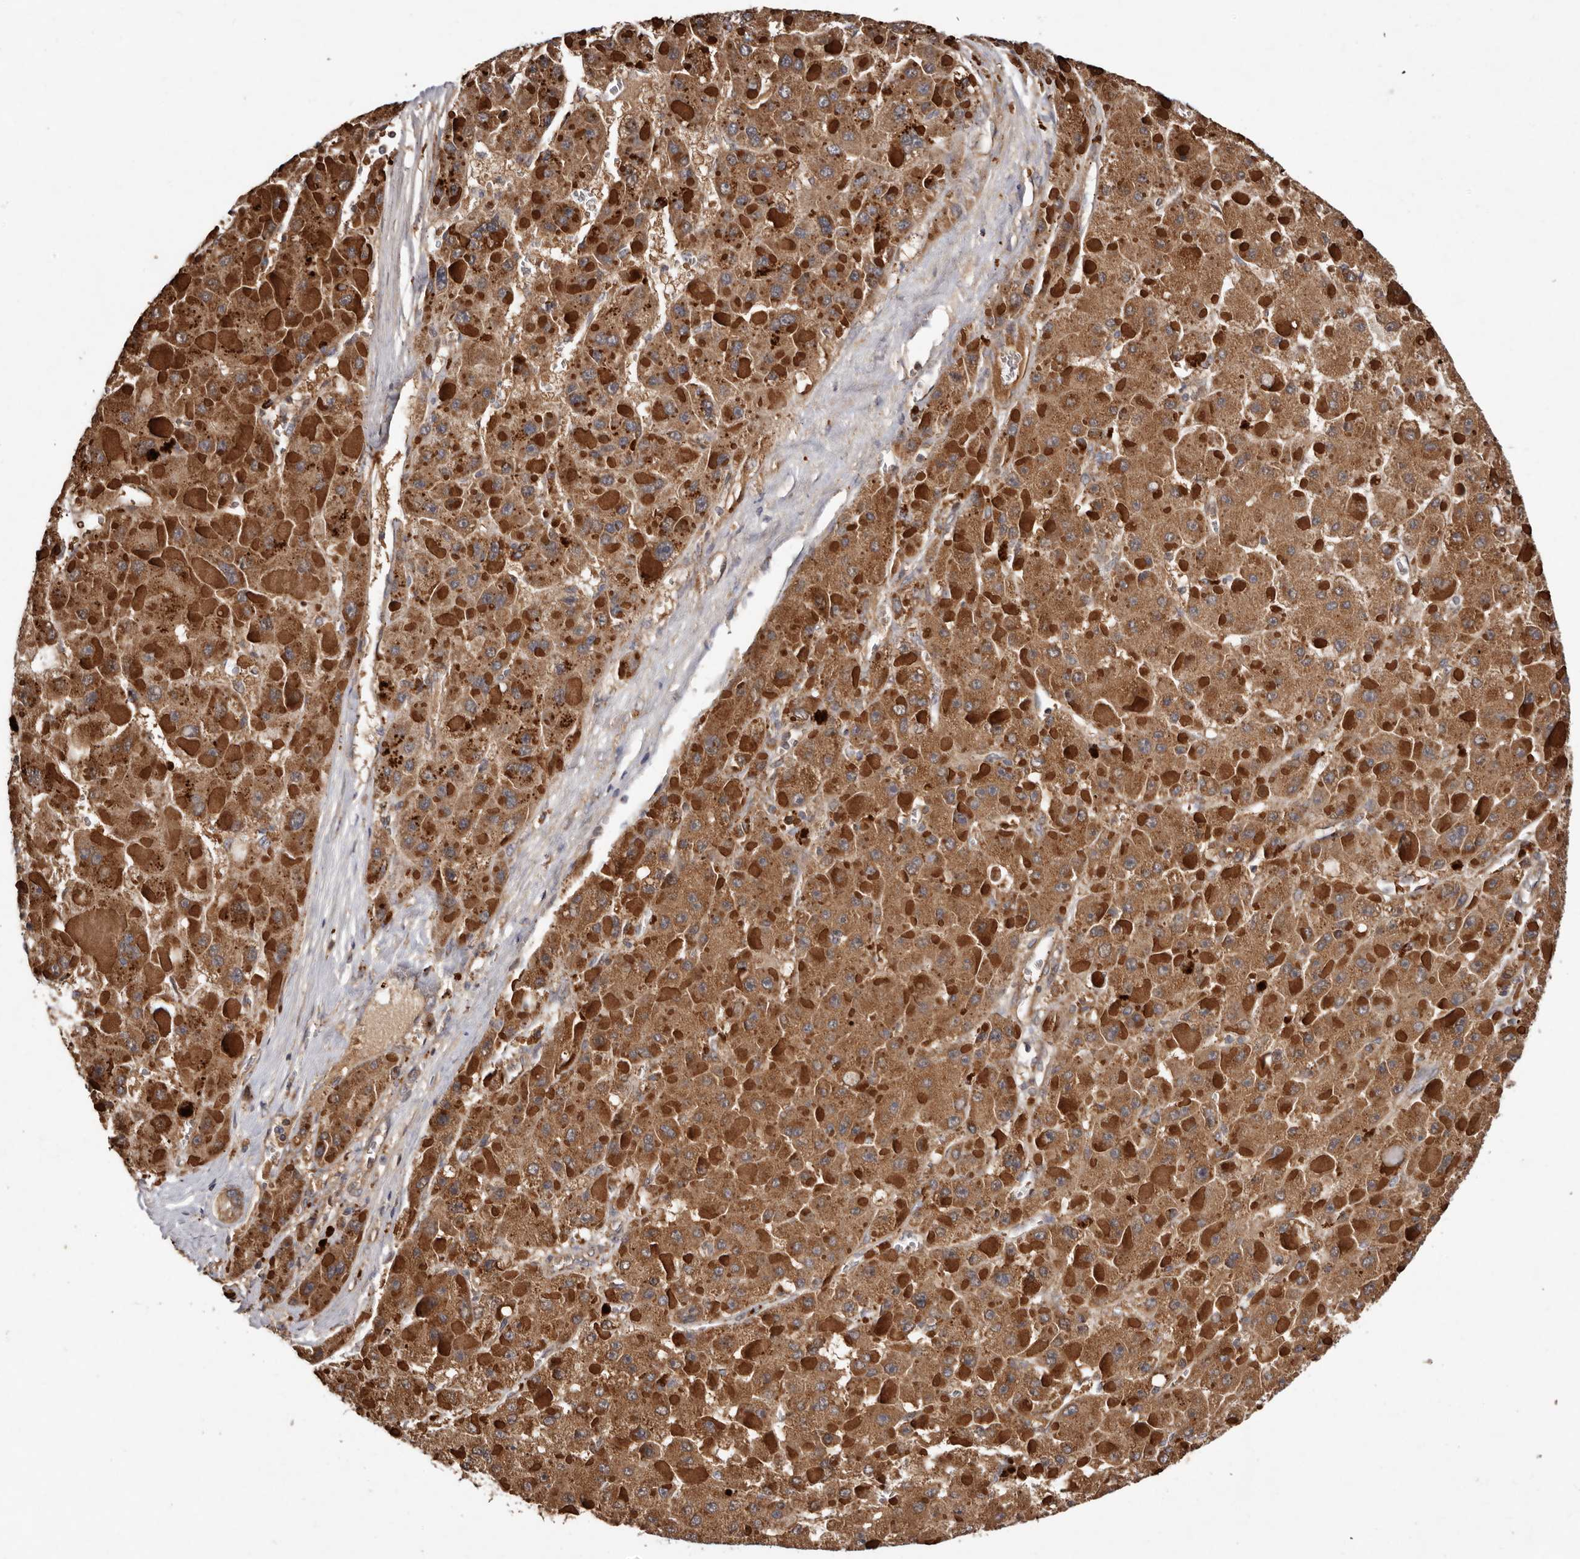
{"staining": {"intensity": "strong", "quantity": ">75%", "location": "cytoplasmic/membranous"}, "tissue": "liver cancer", "cell_type": "Tumor cells", "image_type": "cancer", "snomed": [{"axis": "morphology", "description": "Carcinoma, Hepatocellular, NOS"}, {"axis": "topography", "description": "Liver"}], "caption": "Strong cytoplasmic/membranous protein expression is identified in about >75% of tumor cells in hepatocellular carcinoma (liver).", "gene": "GOT1L1", "patient": {"sex": "female", "age": 73}}